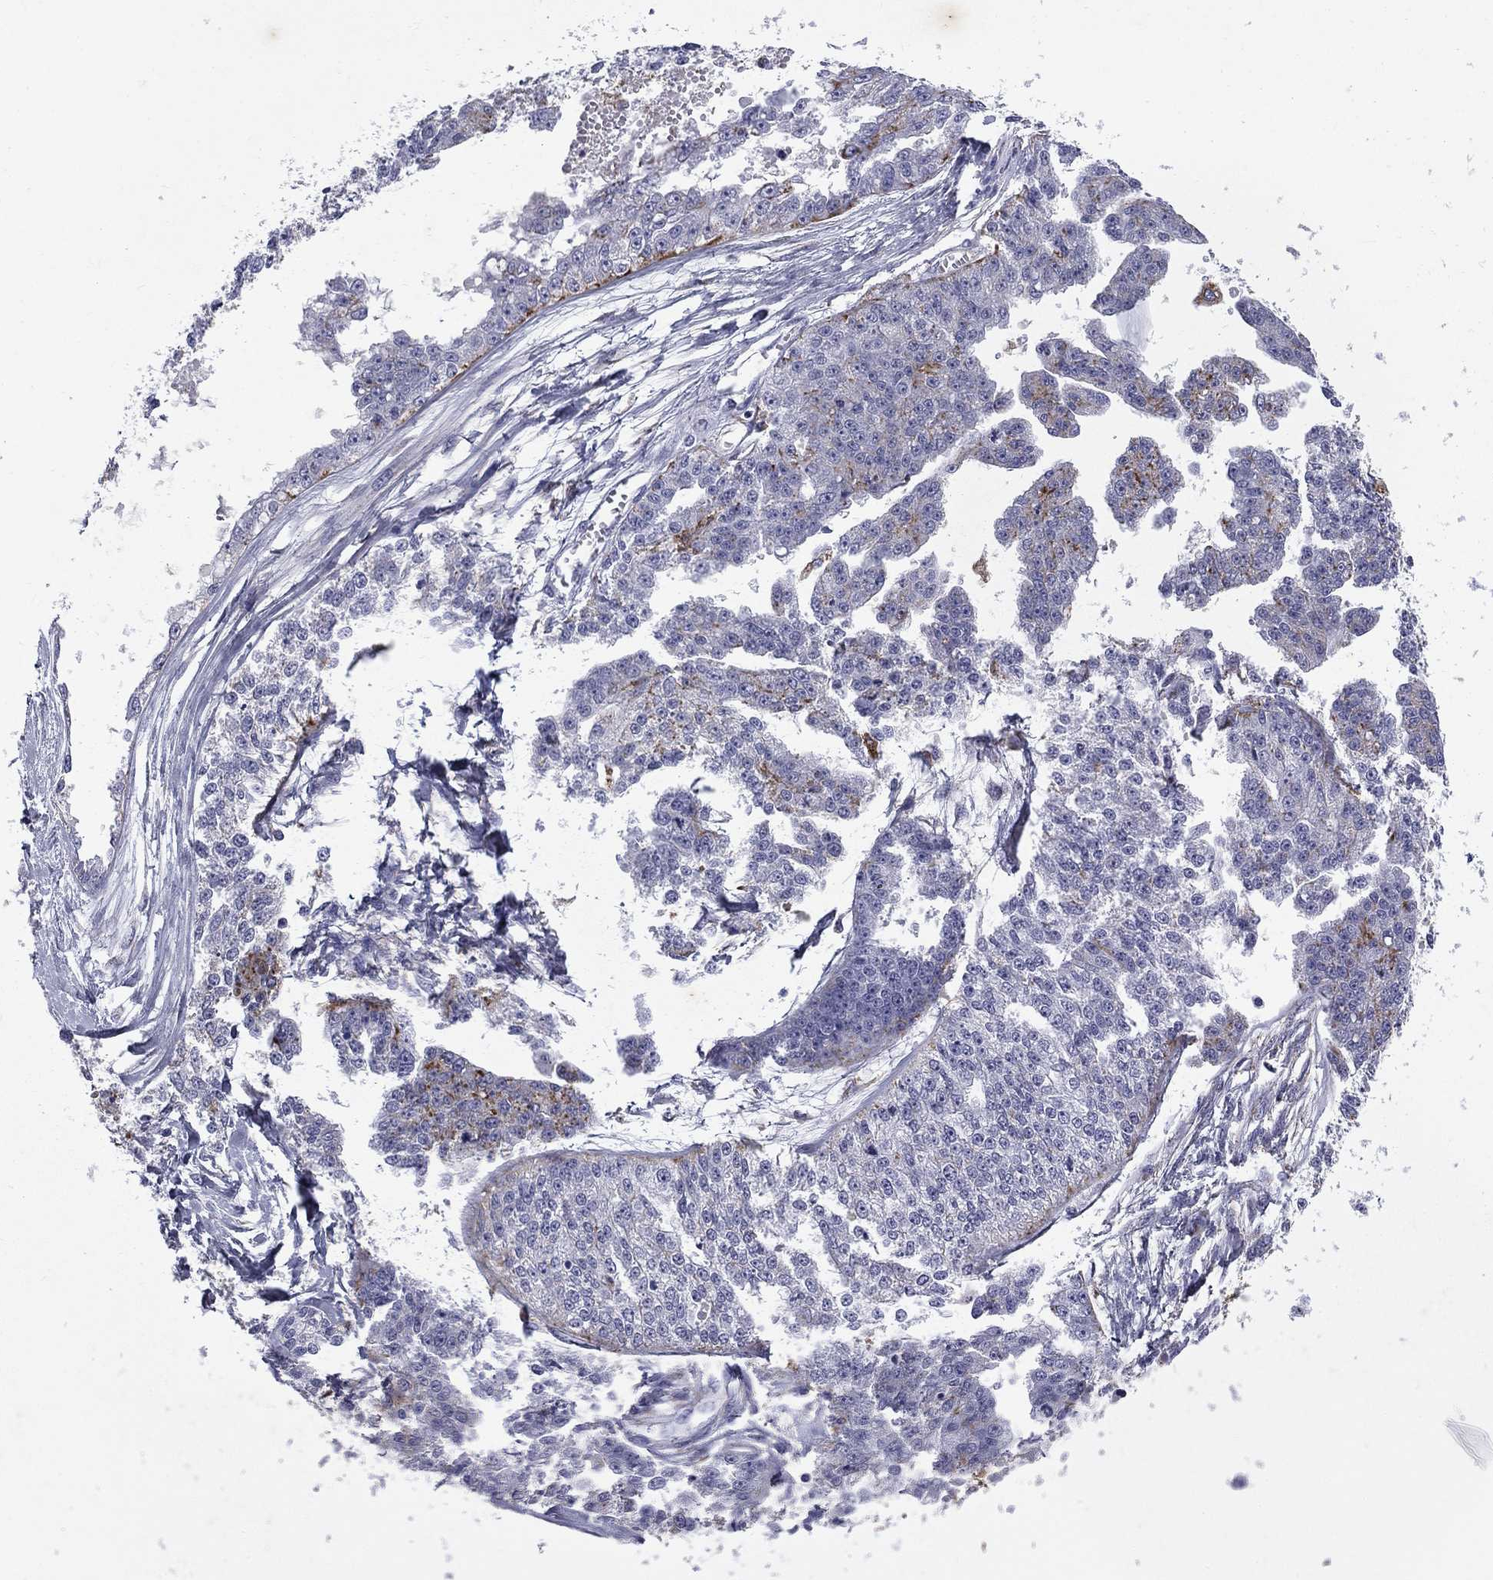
{"staining": {"intensity": "negative", "quantity": "none", "location": "none"}, "tissue": "ovarian cancer", "cell_type": "Tumor cells", "image_type": "cancer", "snomed": [{"axis": "morphology", "description": "Cystadenocarcinoma, serous, NOS"}, {"axis": "topography", "description": "Ovary"}], "caption": "Tumor cells show no significant expression in ovarian serous cystadenocarcinoma.", "gene": "MADCAM1", "patient": {"sex": "female", "age": 58}}